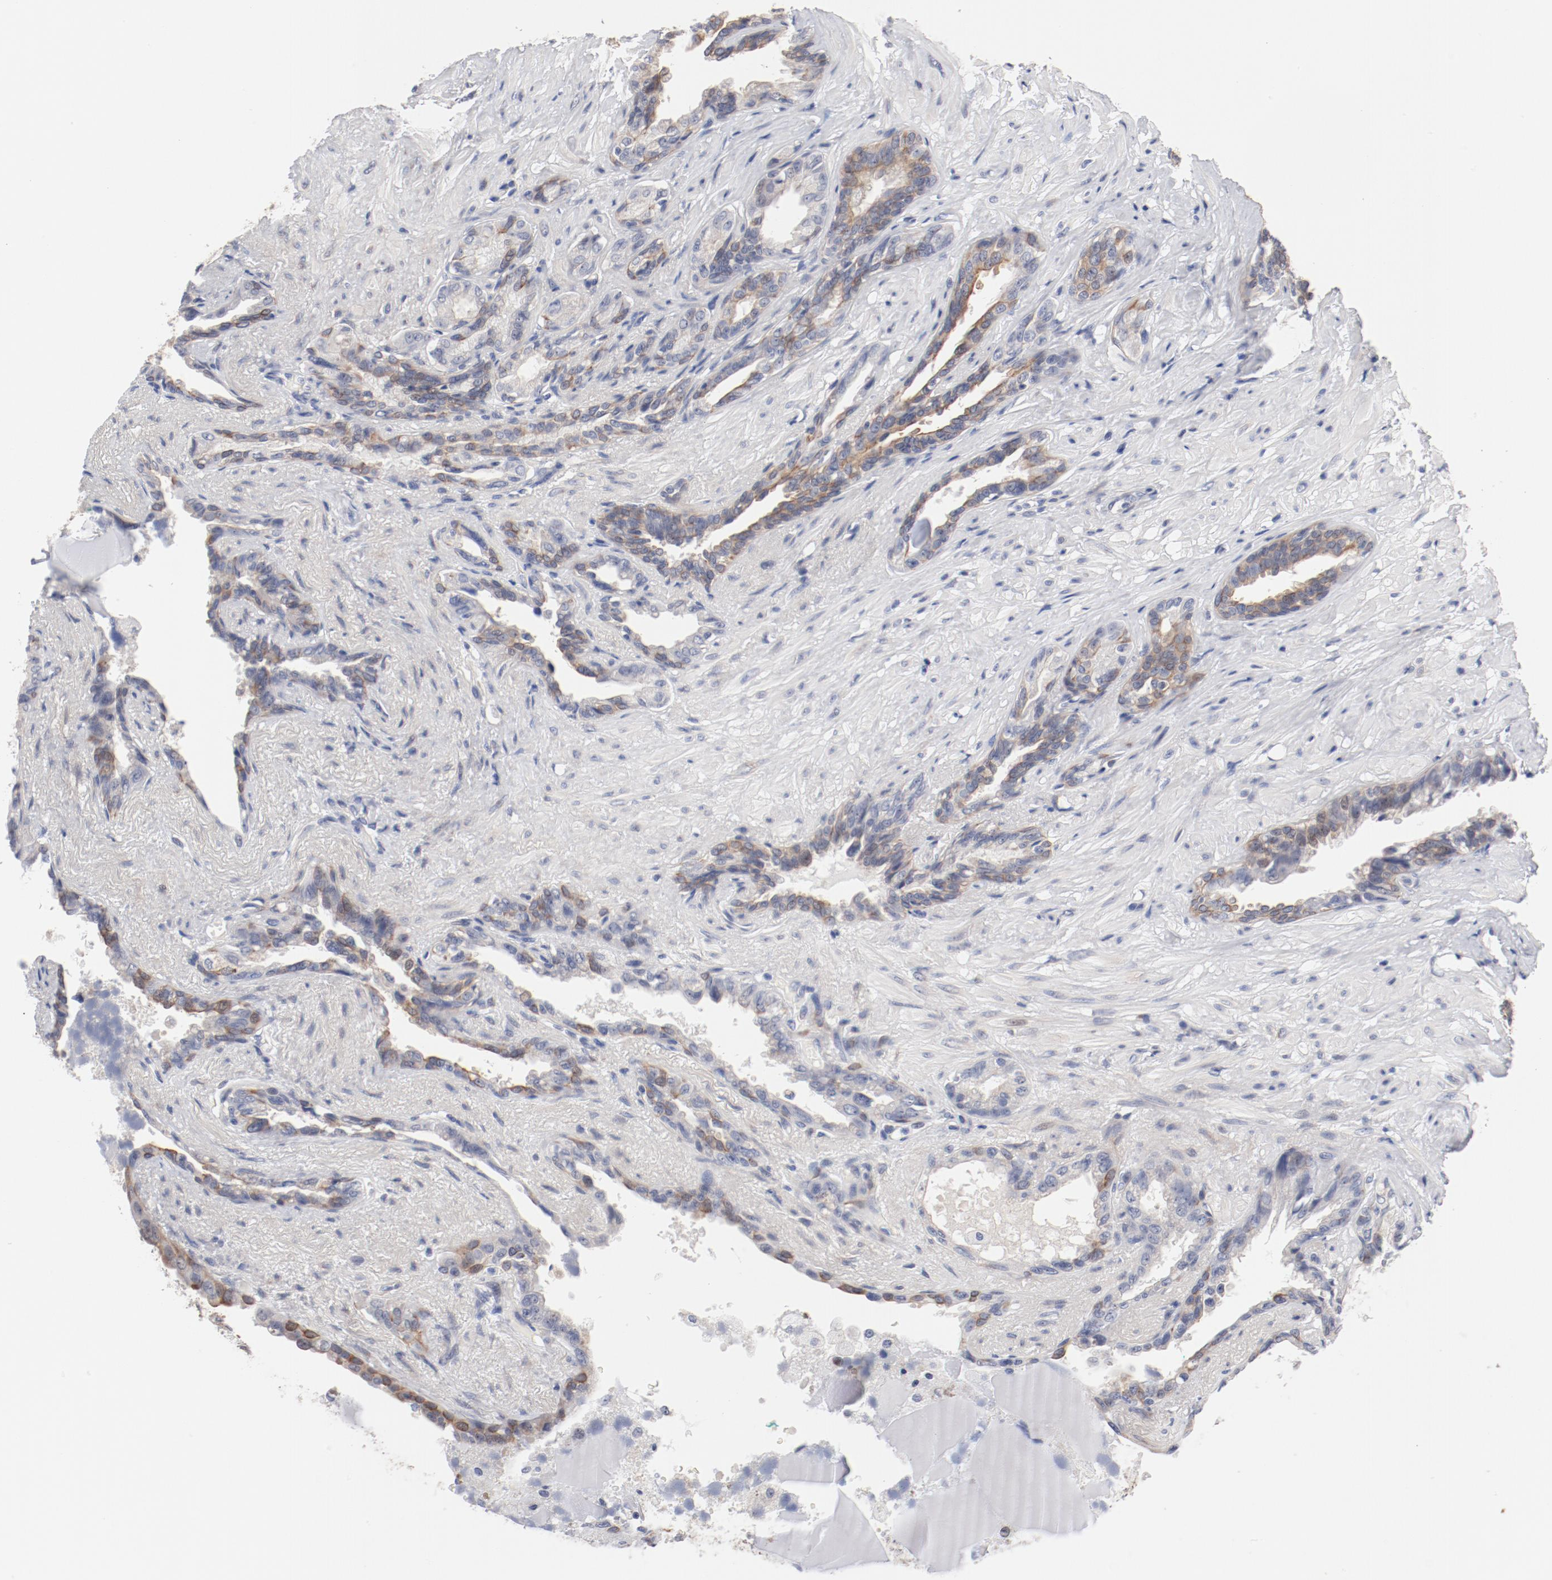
{"staining": {"intensity": "moderate", "quantity": "25%-75%", "location": "cytoplasmic/membranous"}, "tissue": "seminal vesicle", "cell_type": "Glandular cells", "image_type": "normal", "snomed": [{"axis": "morphology", "description": "Normal tissue, NOS"}, {"axis": "topography", "description": "Seminal veicle"}], "caption": "Protein expression analysis of unremarkable seminal vesicle reveals moderate cytoplasmic/membranous expression in about 25%-75% of glandular cells.", "gene": "GPR143", "patient": {"sex": "male", "age": 61}}